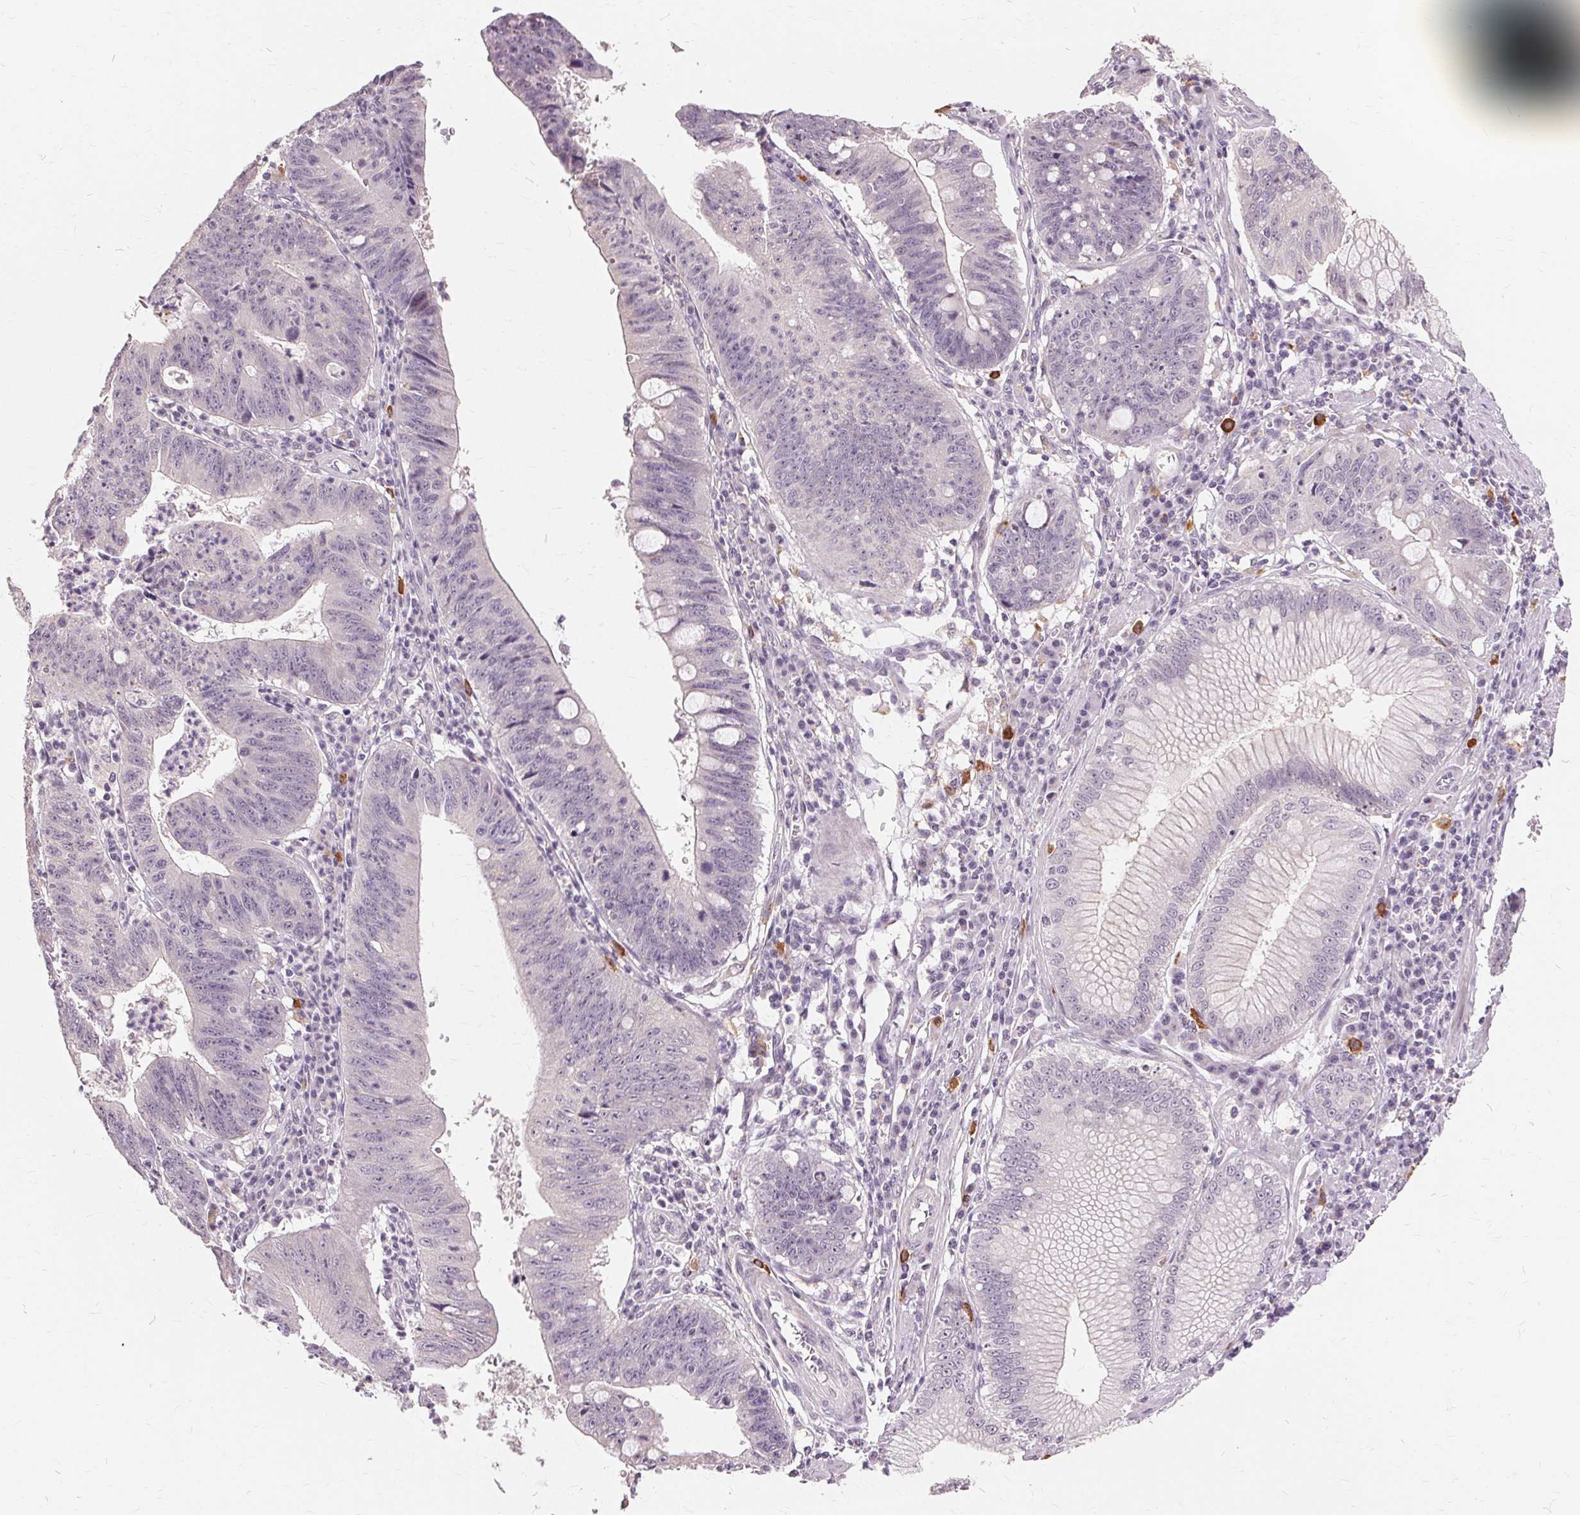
{"staining": {"intensity": "negative", "quantity": "none", "location": "none"}, "tissue": "stomach cancer", "cell_type": "Tumor cells", "image_type": "cancer", "snomed": [{"axis": "morphology", "description": "Adenocarcinoma, NOS"}, {"axis": "topography", "description": "Stomach"}], "caption": "A photomicrograph of stomach cancer (adenocarcinoma) stained for a protein shows no brown staining in tumor cells. The staining is performed using DAB (3,3'-diaminobenzidine) brown chromogen with nuclei counter-stained in using hematoxylin.", "gene": "SIGLEC6", "patient": {"sex": "male", "age": 59}}